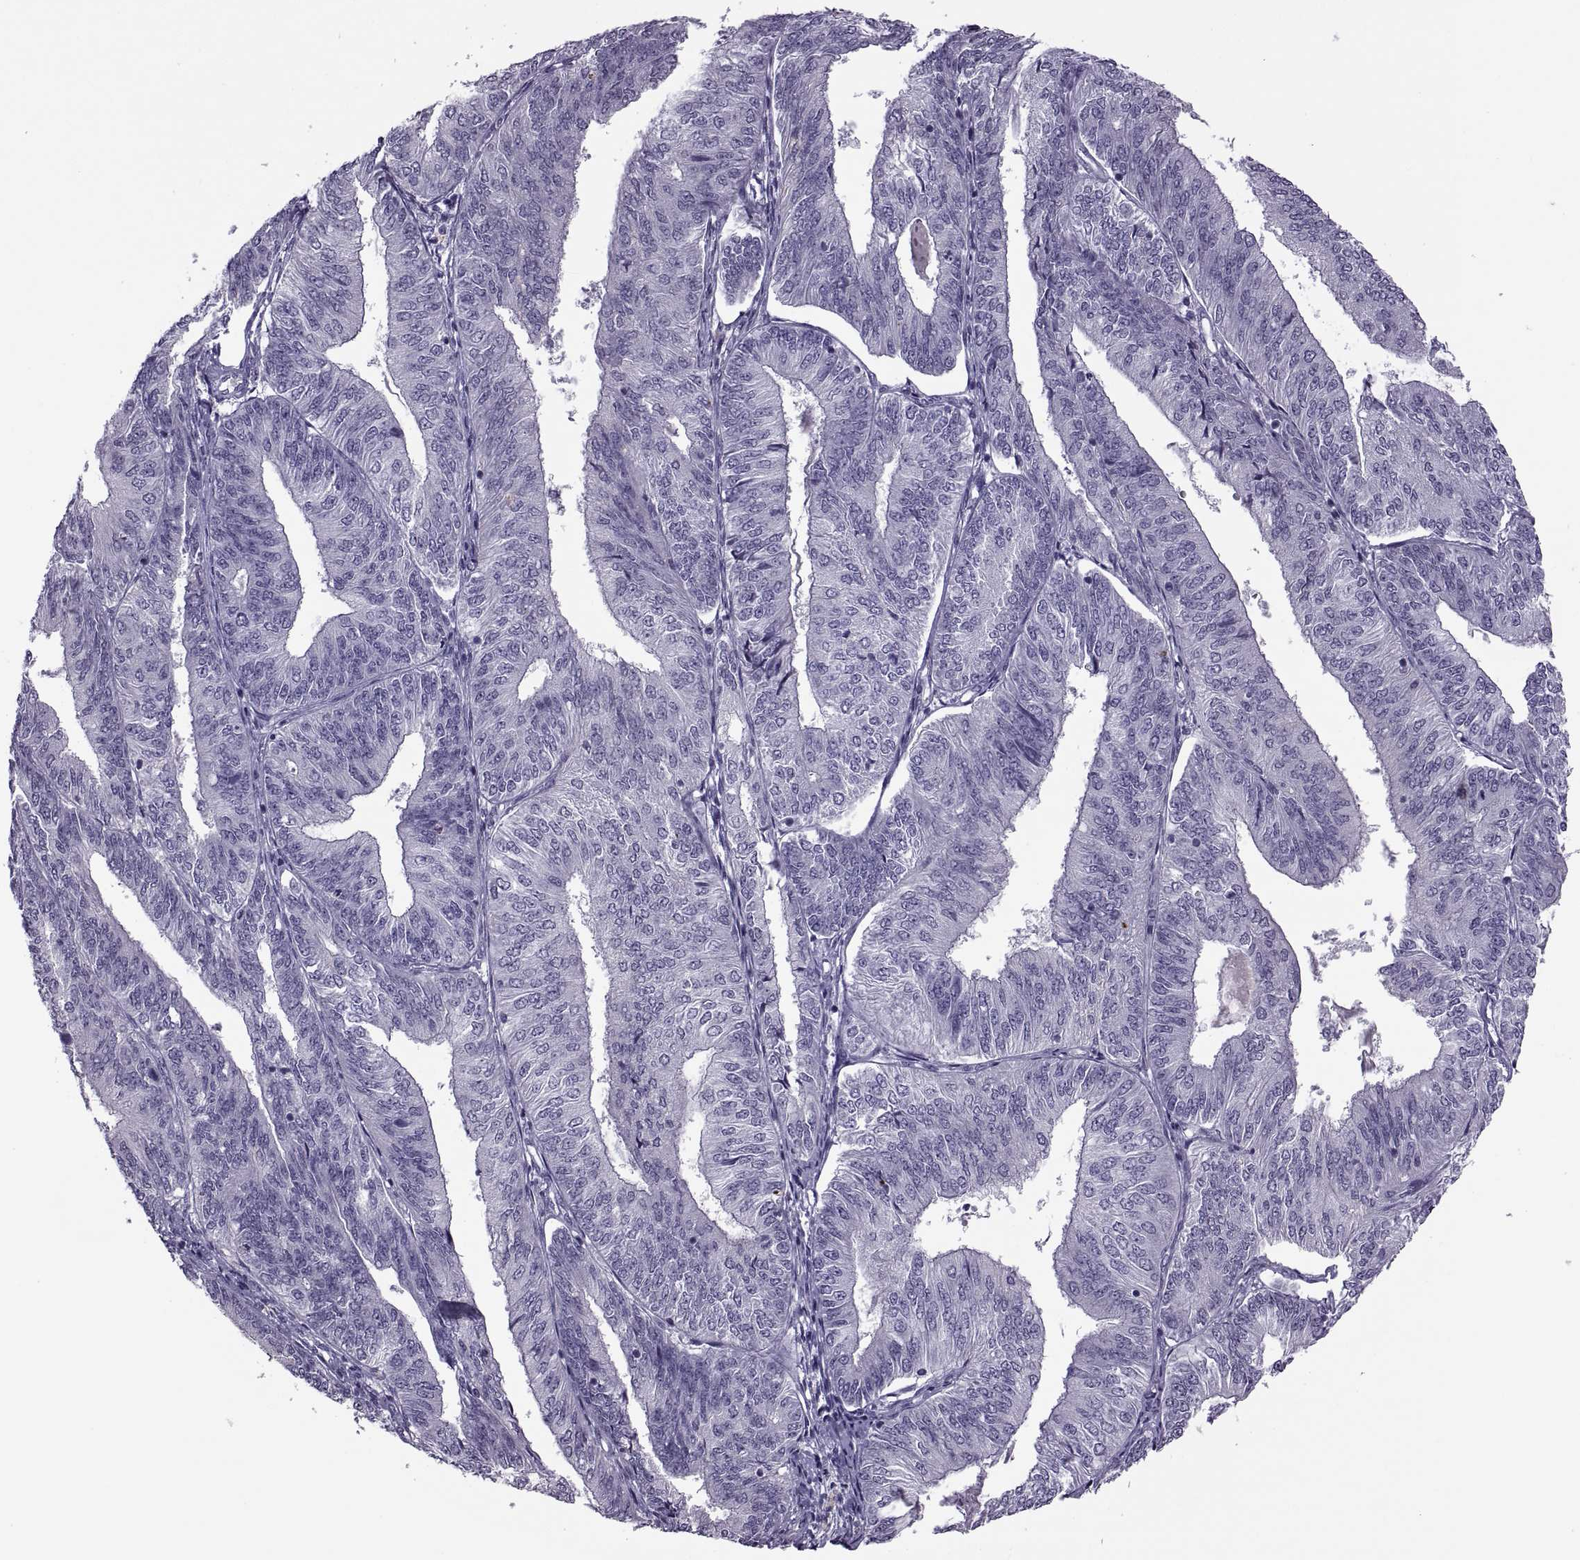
{"staining": {"intensity": "negative", "quantity": "none", "location": "none"}, "tissue": "endometrial cancer", "cell_type": "Tumor cells", "image_type": "cancer", "snomed": [{"axis": "morphology", "description": "Adenocarcinoma, NOS"}, {"axis": "topography", "description": "Endometrium"}], "caption": "Immunohistochemistry image of endometrial cancer (adenocarcinoma) stained for a protein (brown), which displays no expression in tumor cells.", "gene": "RSPH6A", "patient": {"sex": "female", "age": 58}}